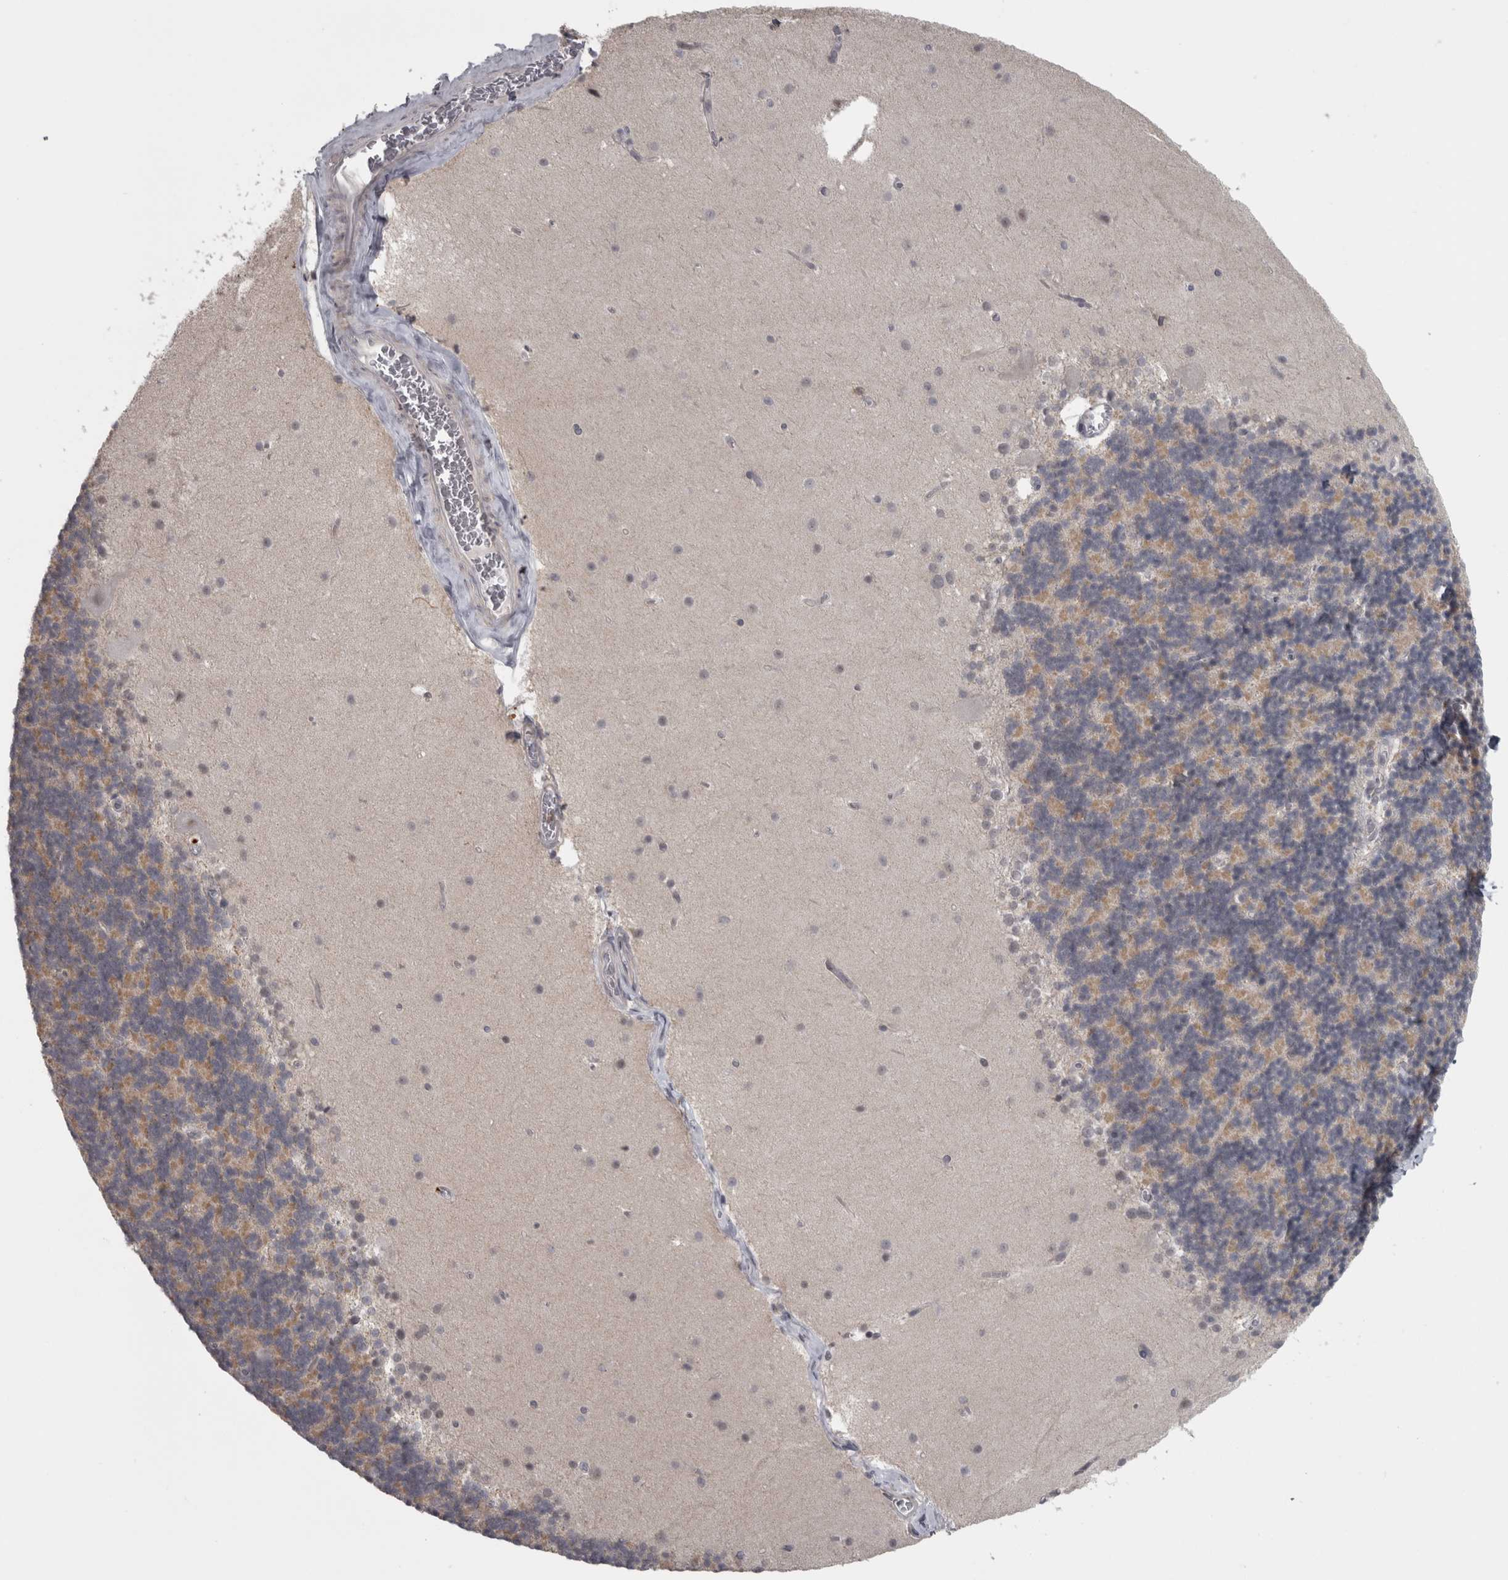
{"staining": {"intensity": "weak", "quantity": ">75%", "location": "cytoplasmic/membranous"}, "tissue": "cerebellum", "cell_type": "Cells in granular layer", "image_type": "normal", "snomed": [{"axis": "morphology", "description": "Normal tissue, NOS"}, {"axis": "topography", "description": "Cerebellum"}], "caption": "Benign cerebellum demonstrates weak cytoplasmic/membranous staining in about >75% of cells in granular layer, visualized by immunohistochemistry. (DAB = brown stain, brightfield microscopy at high magnification).", "gene": "PPP1R12B", "patient": {"sex": "female", "age": 19}}